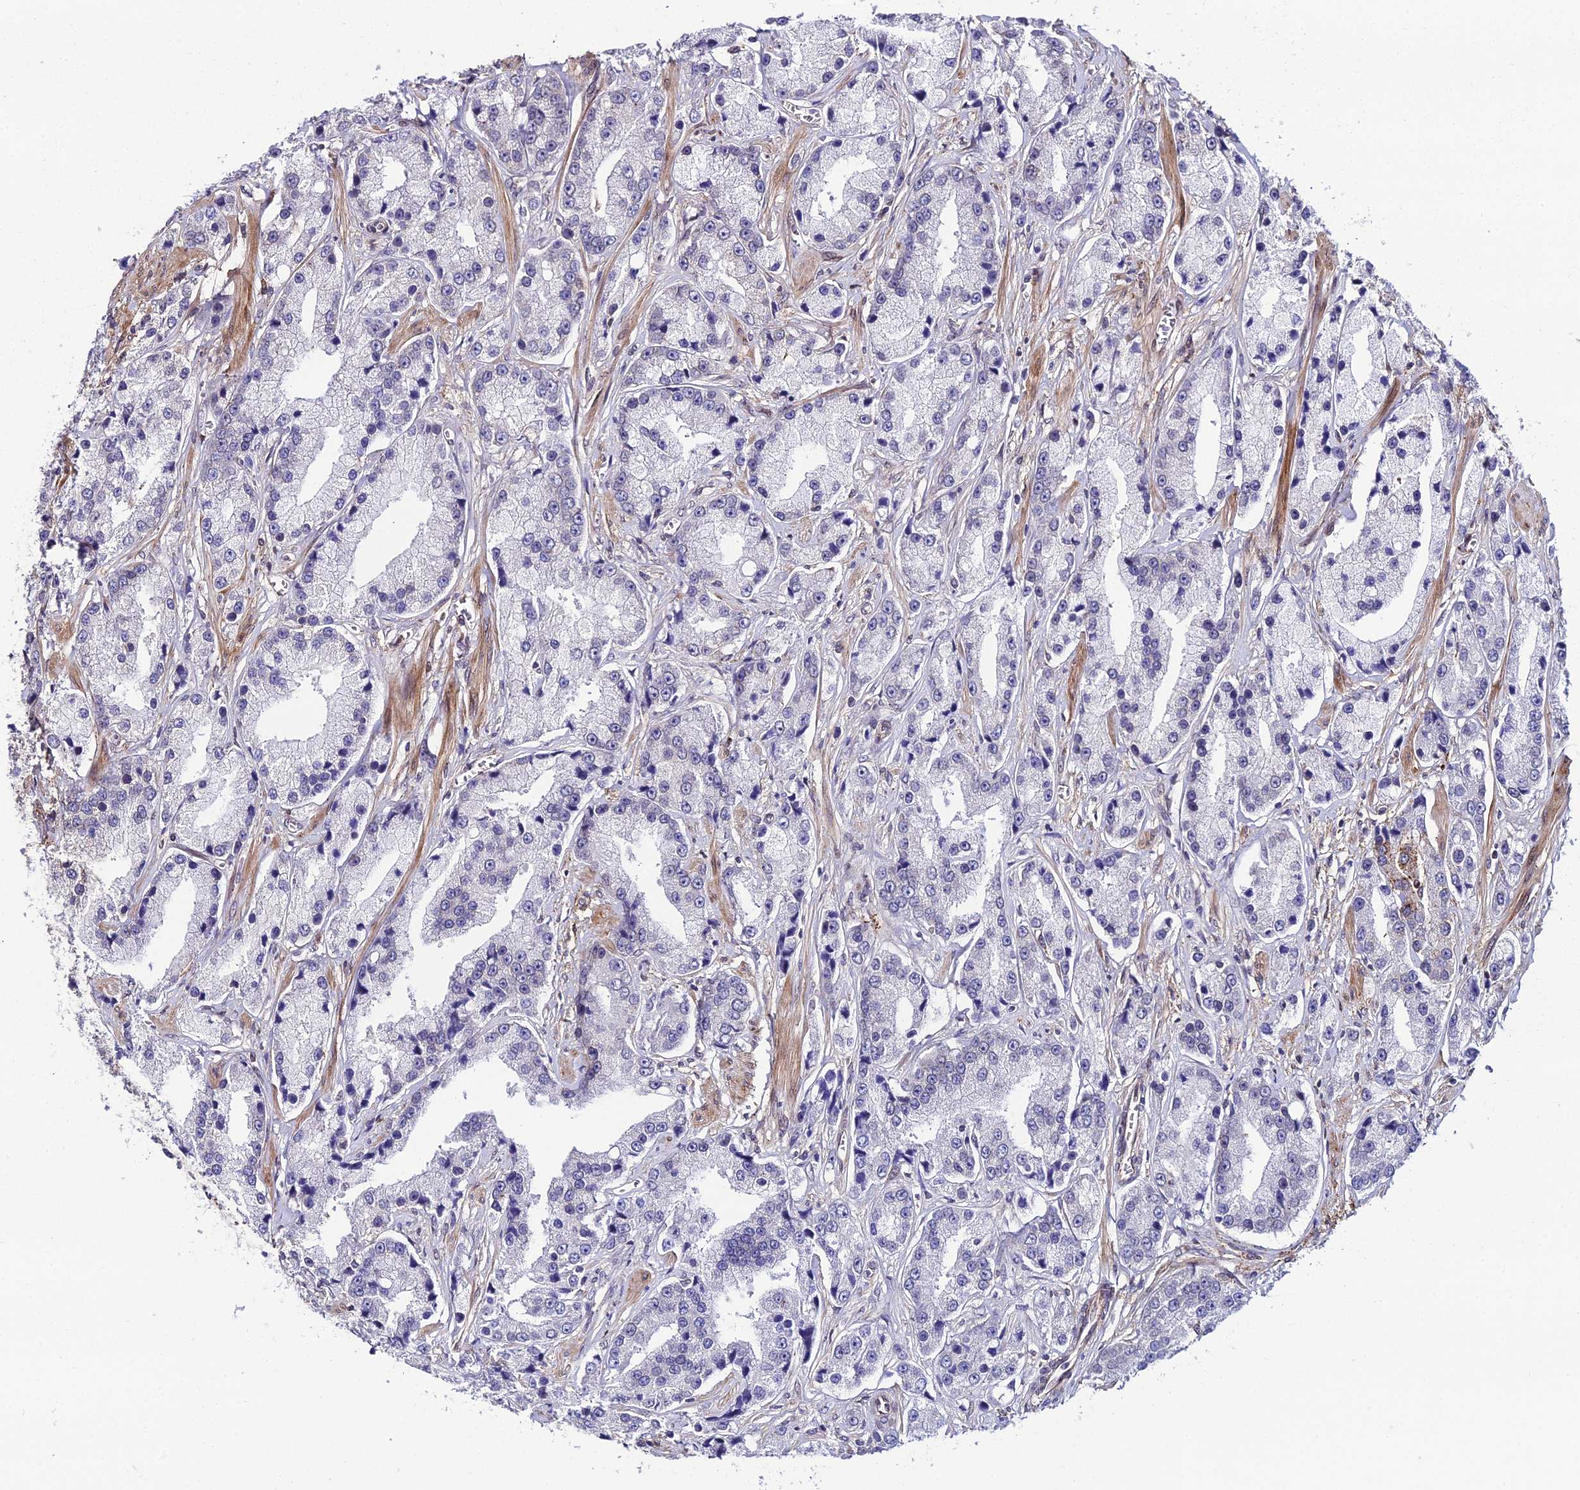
{"staining": {"intensity": "negative", "quantity": "none", "location": "none"}, "tissue": "prostate cancer", "cell_type": "Tumor cells", "image_type": "cancer", "snomed": [{"axis": "morphology", "description": "Adenocarcinoma, High grade"}, {"axis": "topography", "description": "Prostate"}], "caption": "A high-resolution micrograph shows immunohistochemistry (IHC) staining of prostate adenocarcinoma (high-grade), which demonstrates no significant expression in tumor cells.", "gene": "DDX19A", "patient": {"sex": "male", "age": 74}}